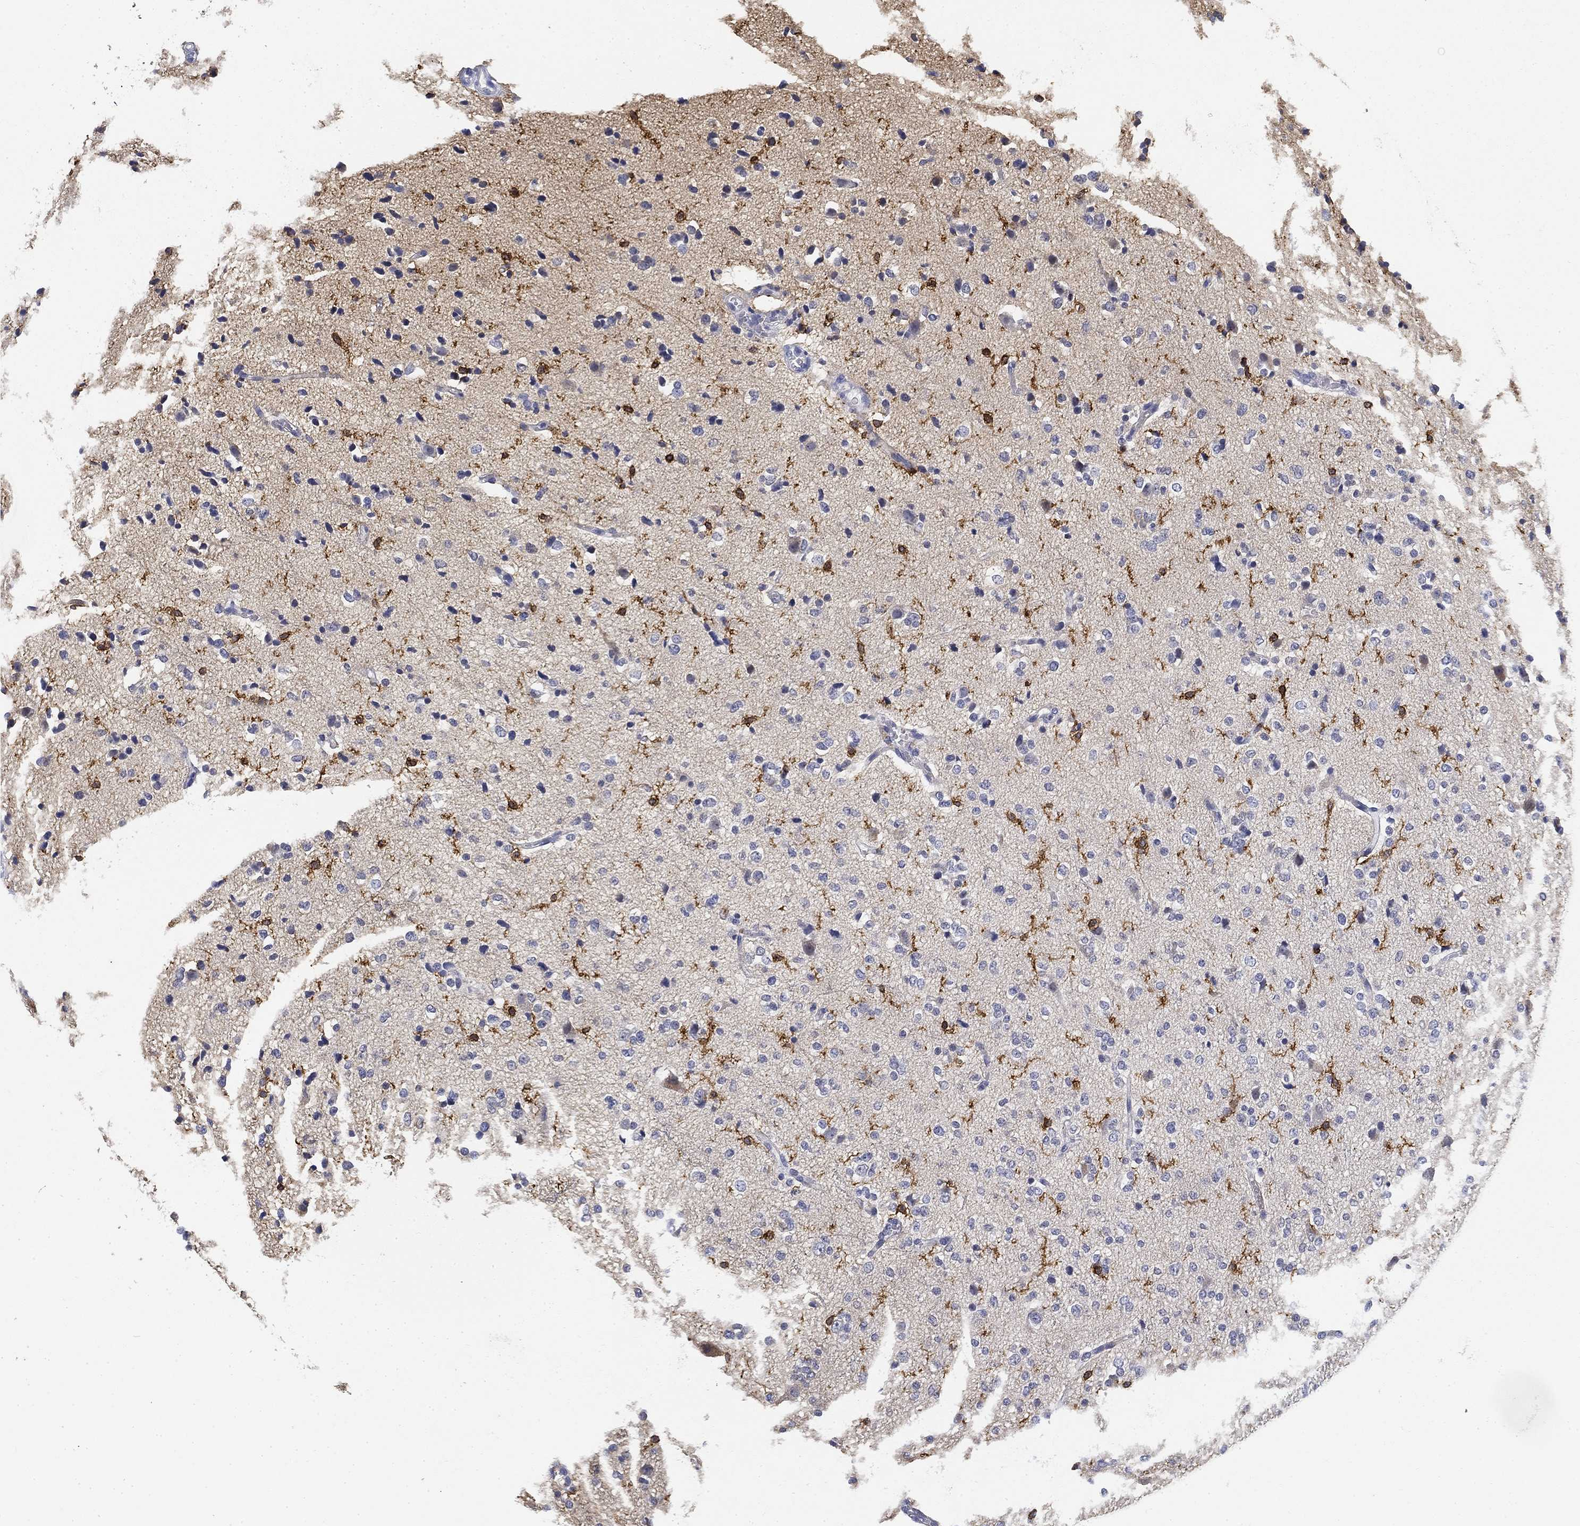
{"staining": {"intensity": "moderate", "quantity": "<25%", "location": "cytoplasmic/membranous"}, "tissue": "glioma", "cell_type": "Tumor cells", "image_type": "cancer", "snomed": [{"axis": "morphology", "description": "Glioma, malignant, Low grade"}, {"axis": "topography", "description": "Brain"}], "caption": "Moderate cytoplasmic/membranous expression is identified in approximately <25% of tumor cells in malignant glioma (low-grade).", "gene": "SLC2A5", "patient": {"sex": "male", "age": 41}}